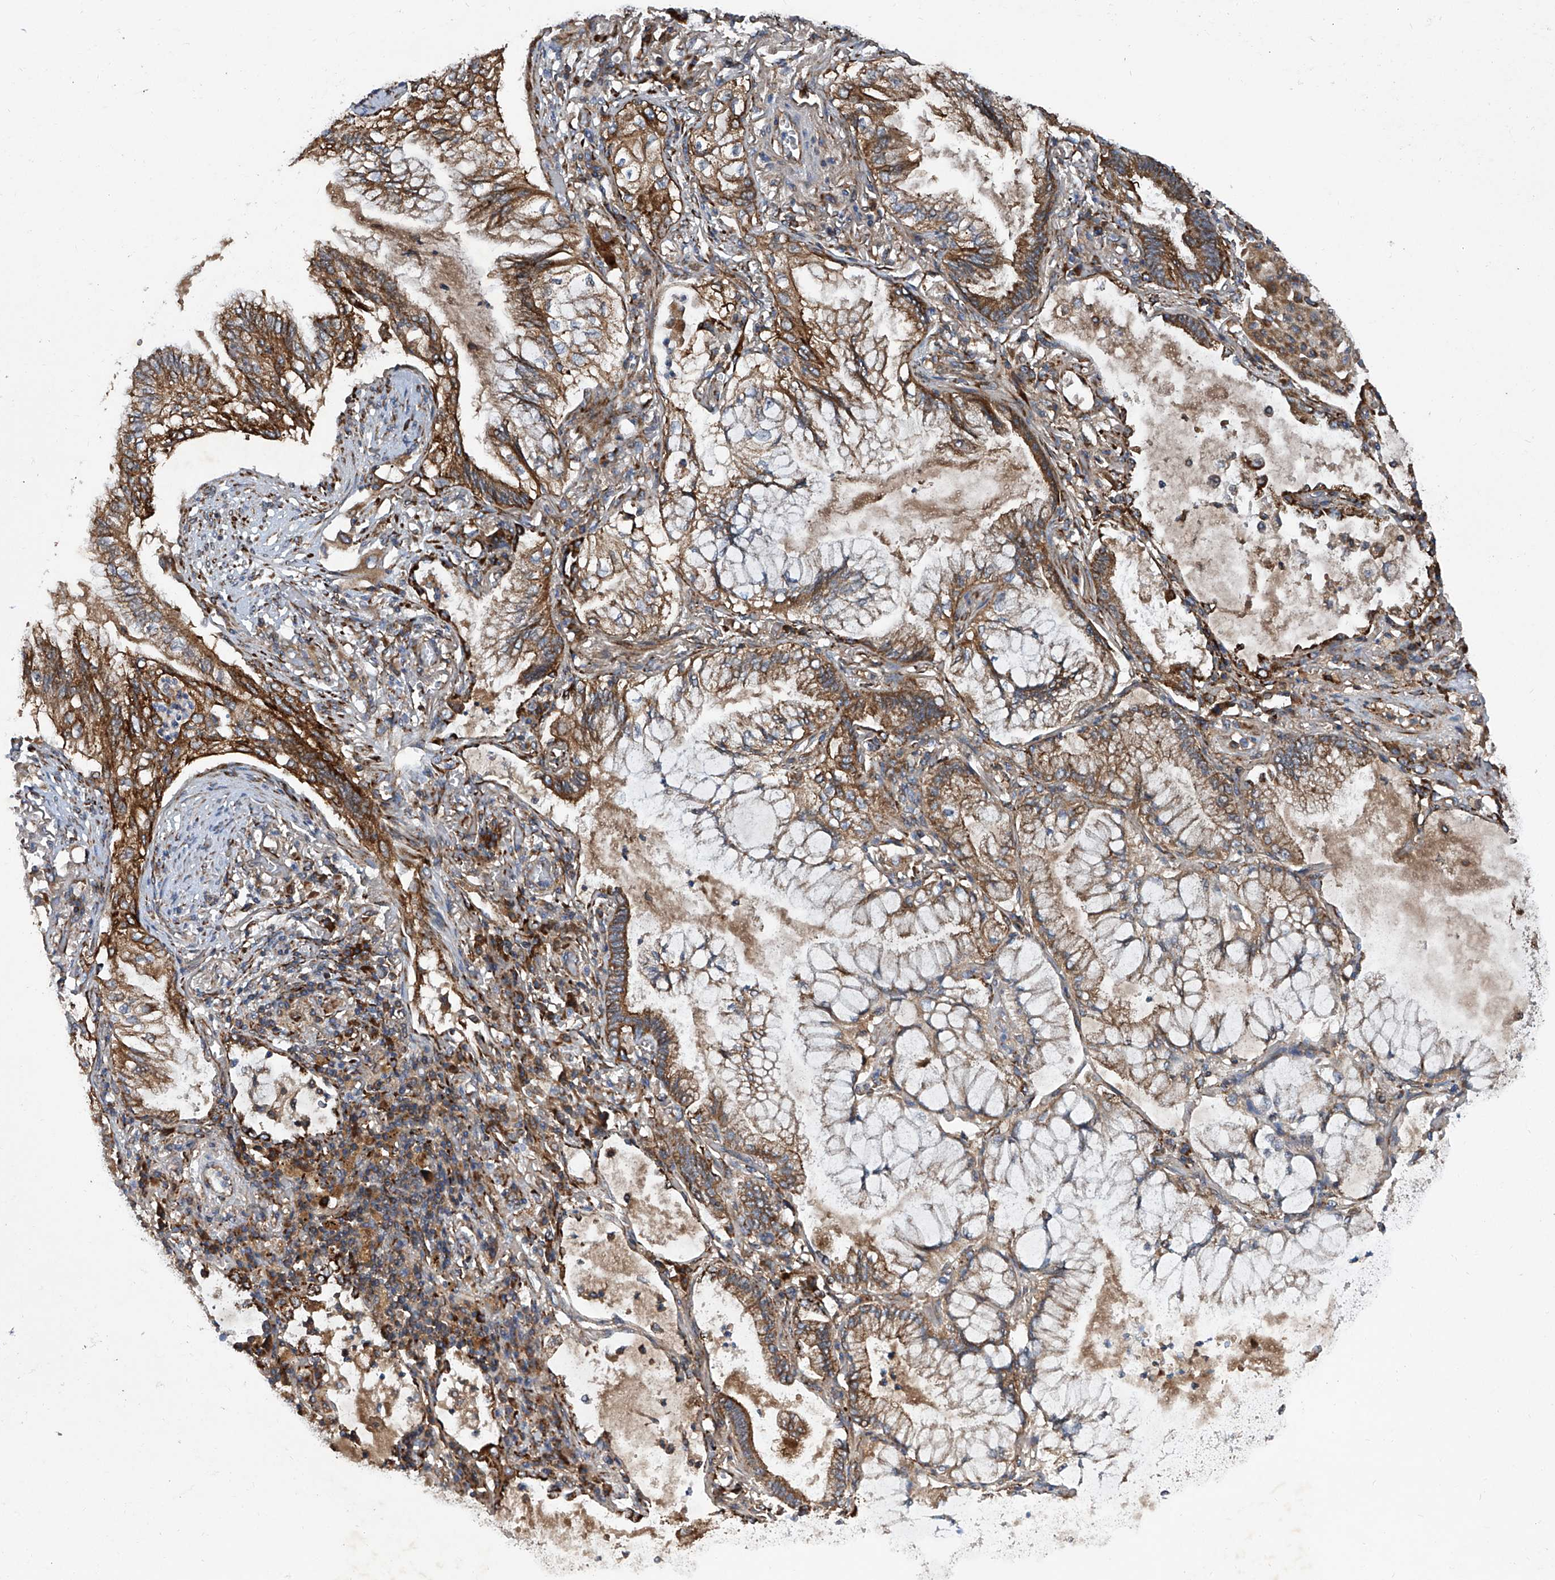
{"staining": {"intensity": "moderate", "quantity": ">75%", "location": "cytoplasmic/membranous"}, "tissue": "lung cancer", "cell_type": "Tumor cells", "image_type": "cancer", "snomed": [{"axis": "morphology", "description": "Adenocarcinoma, NOS"}, {"axis": "topography", "description": "Lung"}], "caption": "Immunohistochemistry (DAB (3,3'-diaminobenzidine)) staining of lung cancer displays moderate cytoplasmic/membranous protein expression in about >75% of tumor cells. The staining is performed using DAB (3,3'-diaminobenzidine) brown chromogen to label protein expression. The nuclei are counter-stained blue using hematoxylin.", "gene": "ASCC3", "patient": {"sex": "female", "age": 70}}